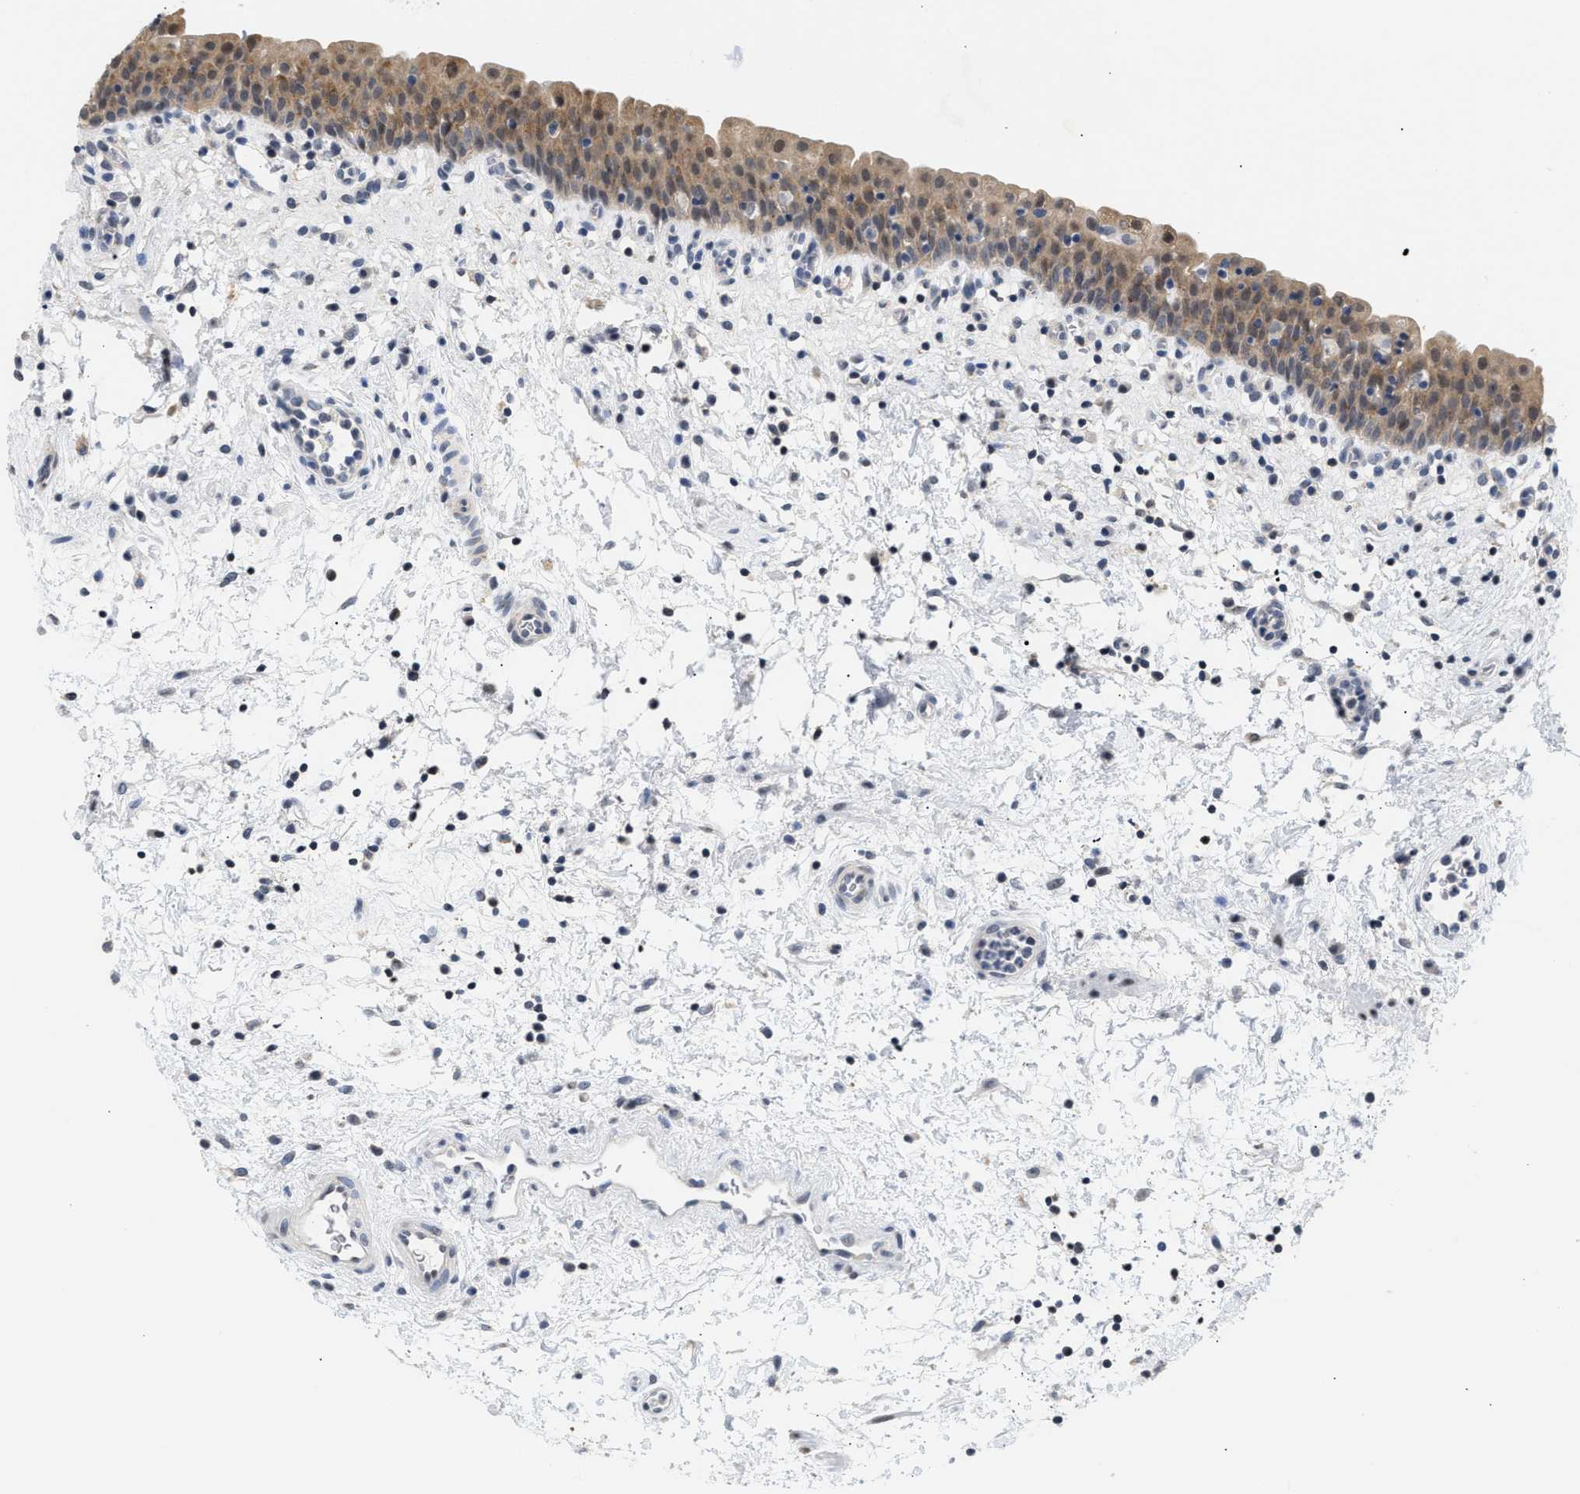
{"staining": {"intensity": "weak", "quantity": ">75%", "location": "cytoplasmic/membranous"}, "tissue": "urinary bladder", "cell_type": "Urothelial cells", "image_type": "normal", "snomed": [{"axis": "morphology", "description": "Normal tissue, NOS"}, {"axis": "topography", "description": "Urinary bladder"}], "caption": "Weak cytoplasmic/membranous protein positivity is present in approximately >75% of urothelial cells in urinary bladder.", "gene": "PPM1L", "patient": {"sex": "male", "age": 37}}